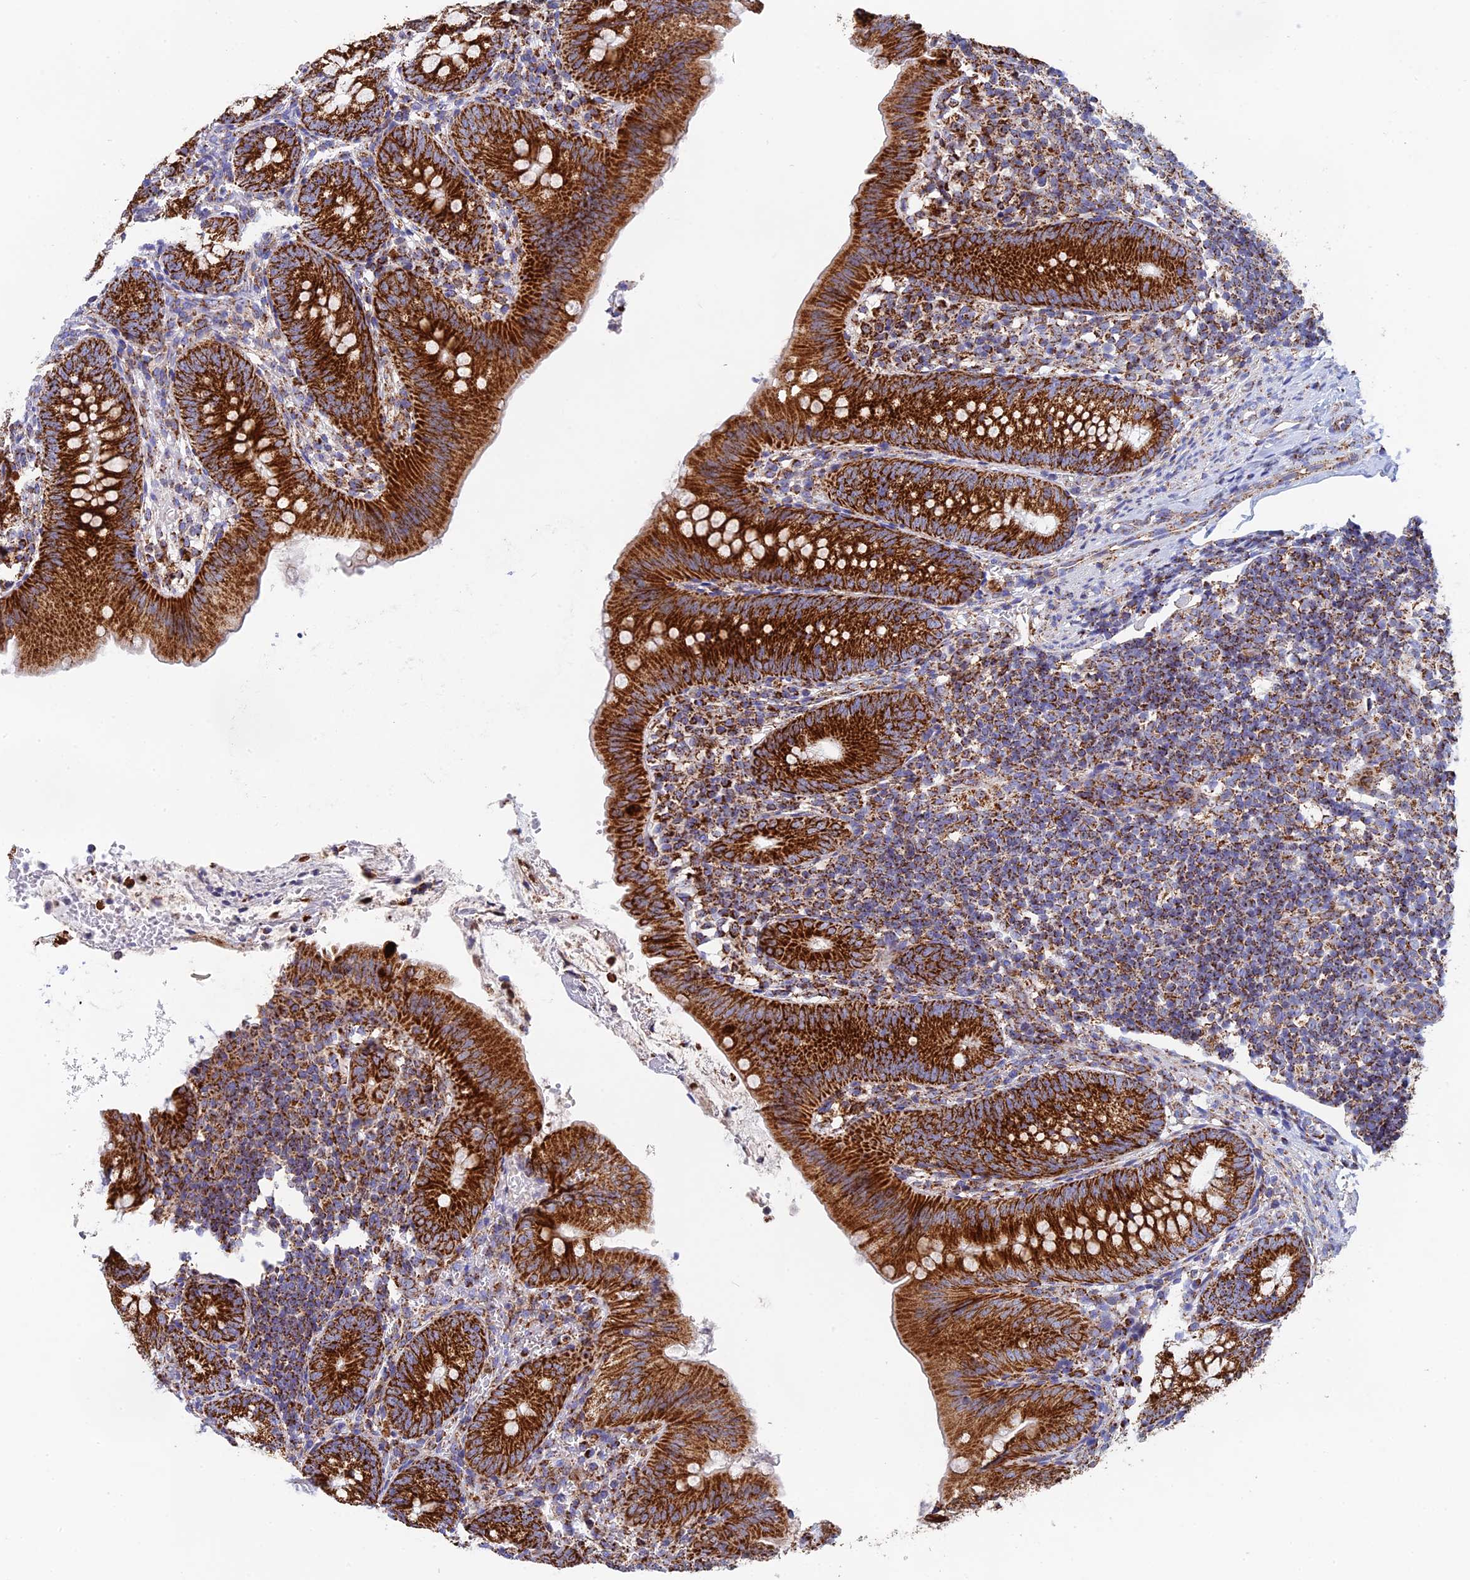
{"staining": {"intensity": "strong", "quantity": ">75%", "location": "cytoplasmic/membranous"}, "tissue": "appendix", "cell_type": "Glandular cells", "image_type": "normal", "snomed": [{"axis": "morphology", "description": "Normal tissue, NOS"}, {"axis": "topography", "description": "Appendix"}], "caption": "Normal appendix demonstrates strong cytoplasmic/membranous staining in approximately >75% of glandular cells The staining was performed using DAB, with brown indicating positive protein expression. Nuclei are stained blue with hematoxylin..", "gene": "NDUFA5", "patient": {"sex": "male", "age": 1}}